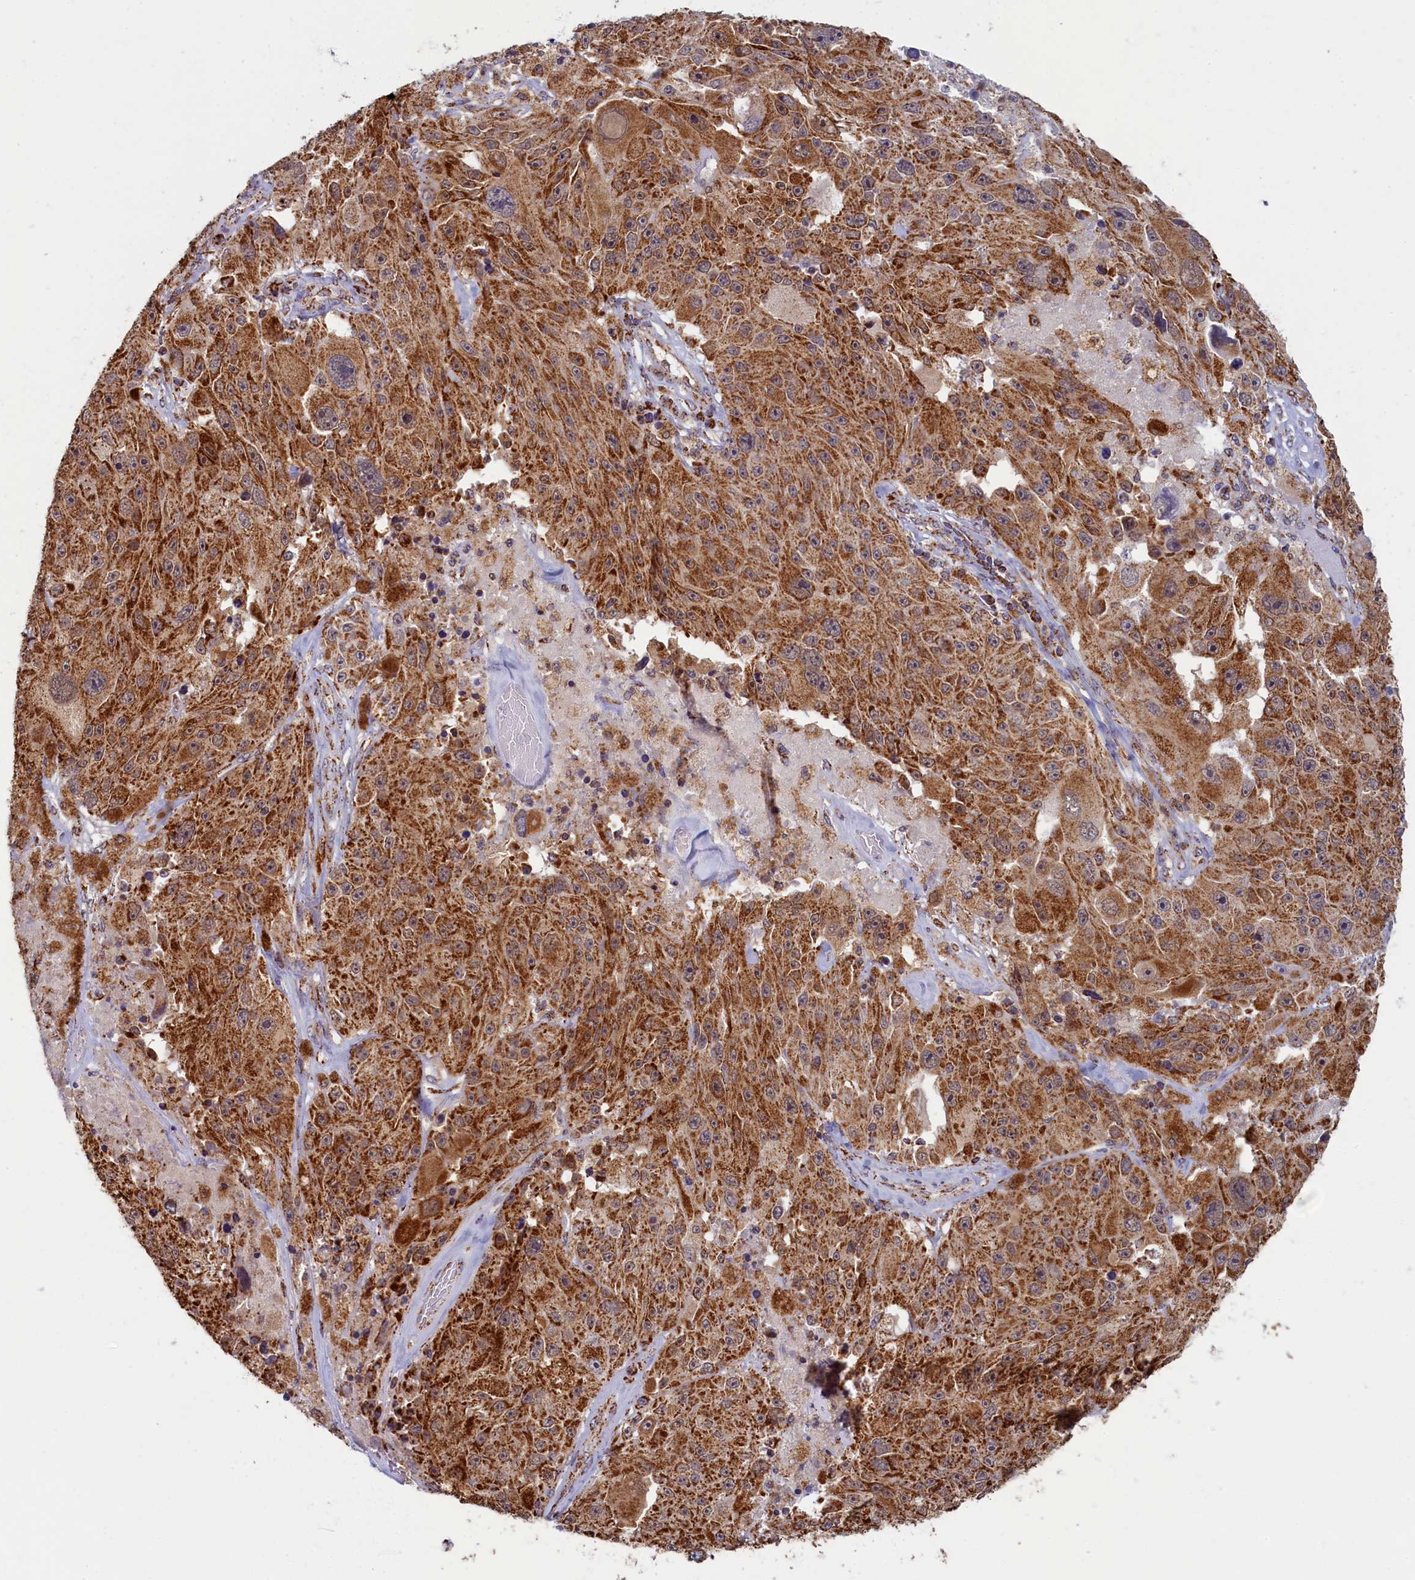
{"staining": {"intensity": "moderate", "quantity": ">75%", "location": "cytoplasmic/membranous"}, "tissue": "melanoma", "cell_type": "Tumor cells", "image_type": "cancer", "snomed": [{"axis": "morphology", "description": "Malignant melanoma, Metastatic site"}, {"axis": "topography", "description": "Lymph node"}], "caption": "Protein expression by immunohistochemistry shows moderate cytoplasmic/membranous positivity in approximately >75% of tumor cells in malignant melanoma (metastatic site). Nuclei are stained in blue.", "gene": "SPR", "patient": {"sex": "male", "age": 62}}